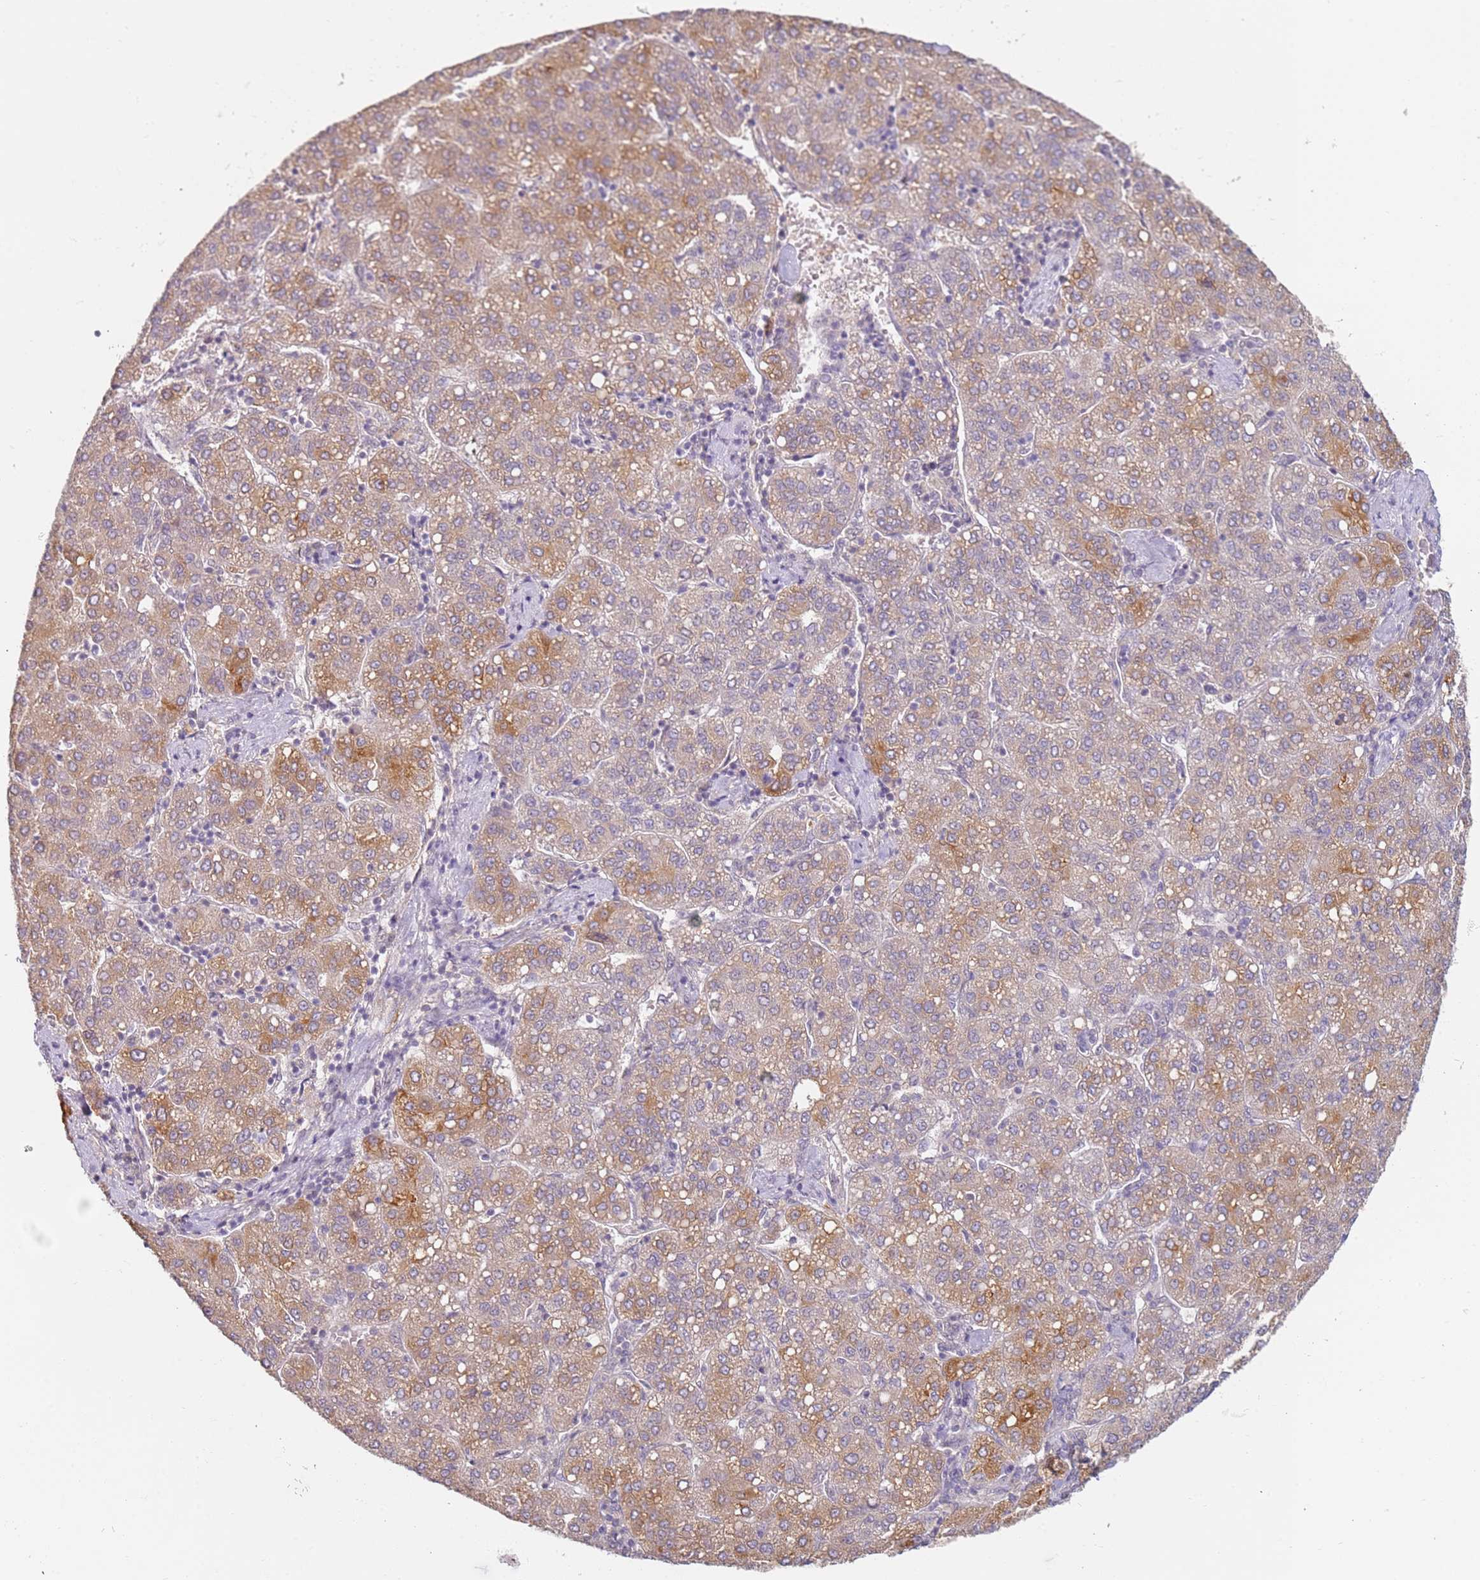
{"staining": {"intensity": "moderate", "quantity": "25%-75%", "location": "cytoplasmic/membranous"}, "tissue": "liver cancer", "cell_type": "Tumor cells", "image_type": "cancer", "snomed": [{"axis": "morphology", "description": "Carcinoma, Hepatocellular, NOS"}, {"axis": "topography", "description": "Liver"}], "caption": "Protein expression by immunohistochemistry shows moderate cytoplasmic/membranous expression in approximately 25%-75% of tumor cells in hepatocellular carcinoma (liver).", "gene": "WDR93", "patient": {"sex": "male", "age": 65}}